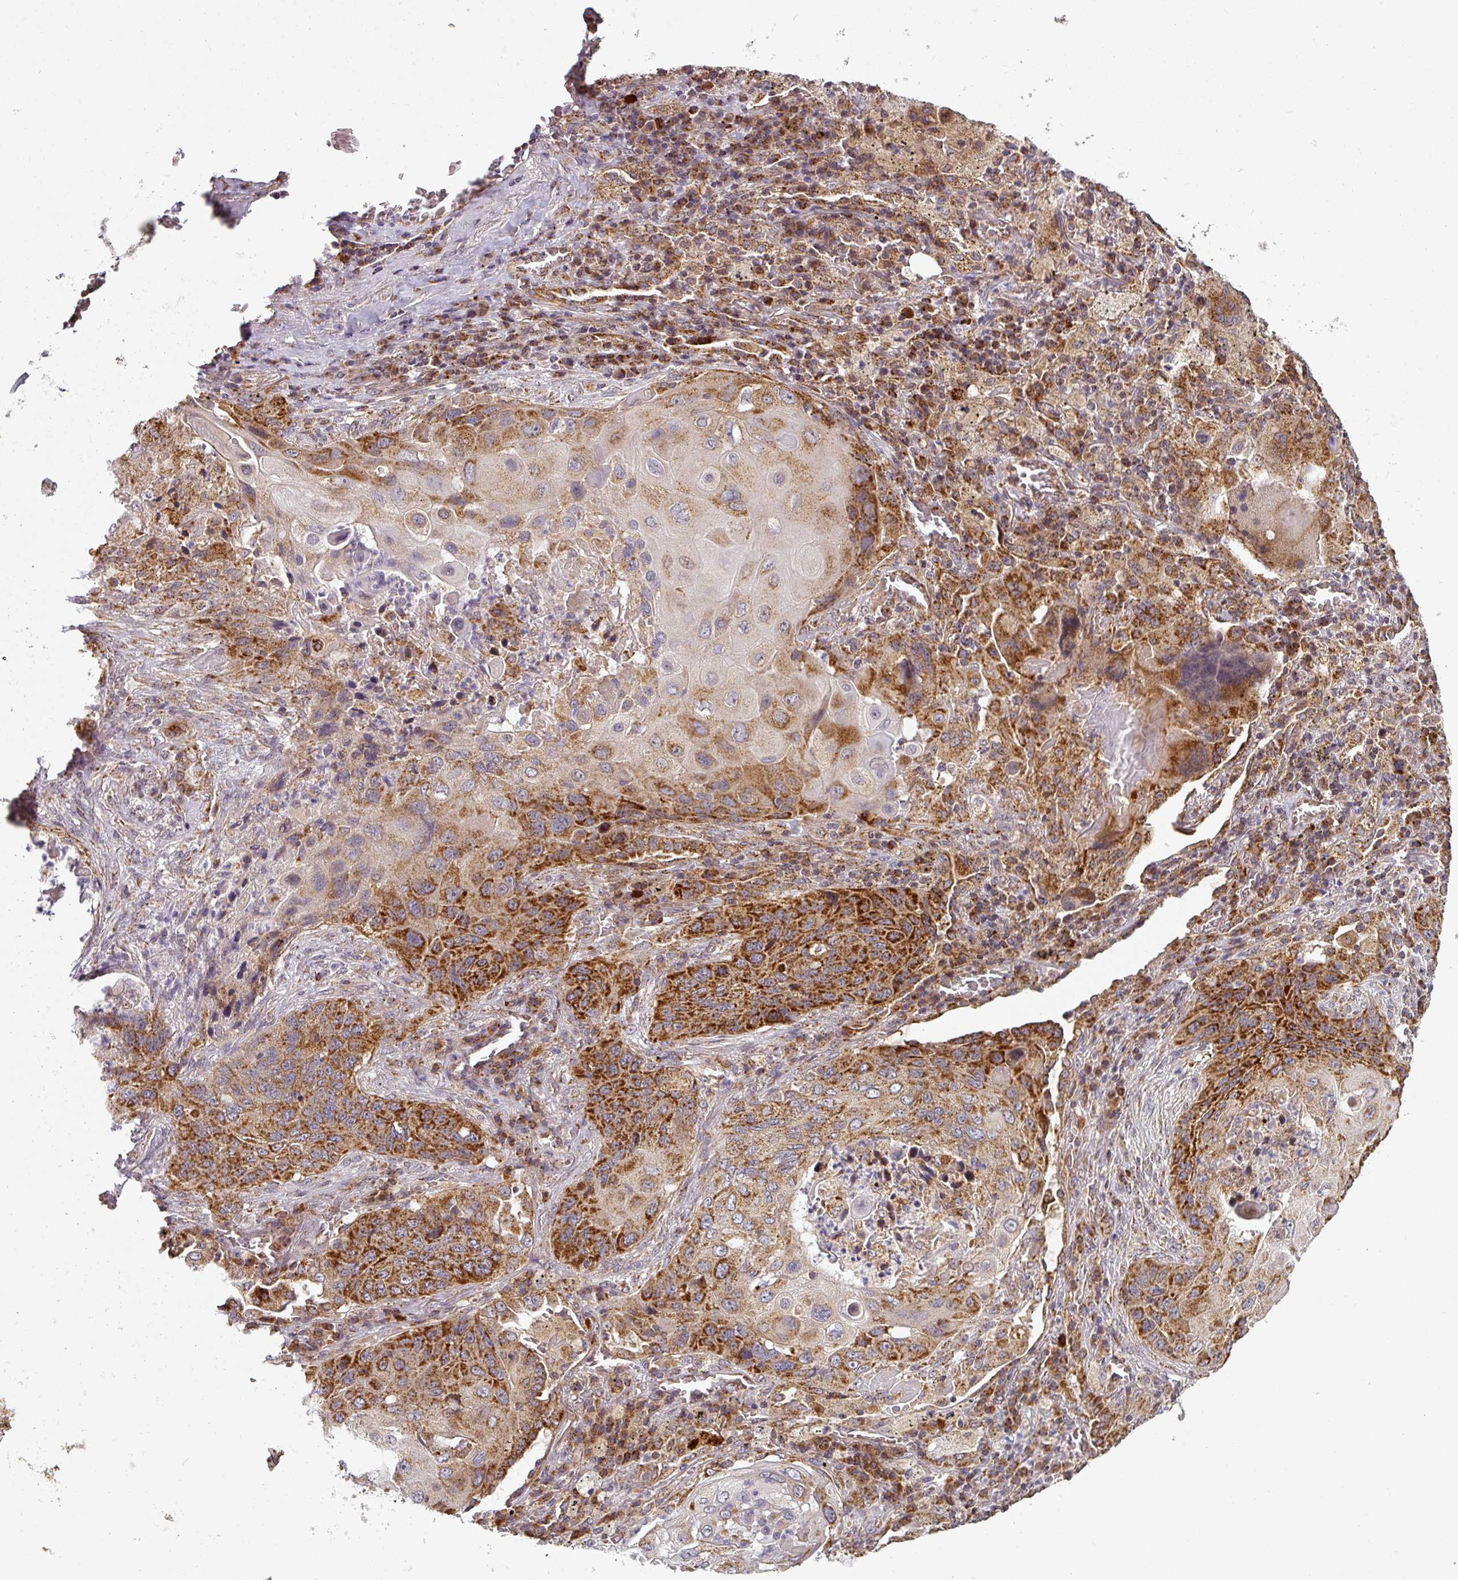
{"staining": {"intensity": "strong", "quantity": ">75%", "location": "cytoplasmic/membranous"}, "tissue": "lung cancer", "cell_type": "Tumor cells", "image_type": "cancer", "snomed": [{"axis": "morphology", "description": "Squamous cell carcinoma, NOS"}, {"axis": "topography", "description": "Lung"}], "caption": "Immunohistochemistry image of neoplastic tissue: lung squamous cell carcinoma stained using immunohistochemistry (IHC) exhibits high levels of strong protein expression localized specifically in the cytoplasmic/membranous of tumor cells, appearing as a cytoplasmic/membranous brown color.", "gene": "MRPS16", "patient": {"sex": "female", "age": 63}}